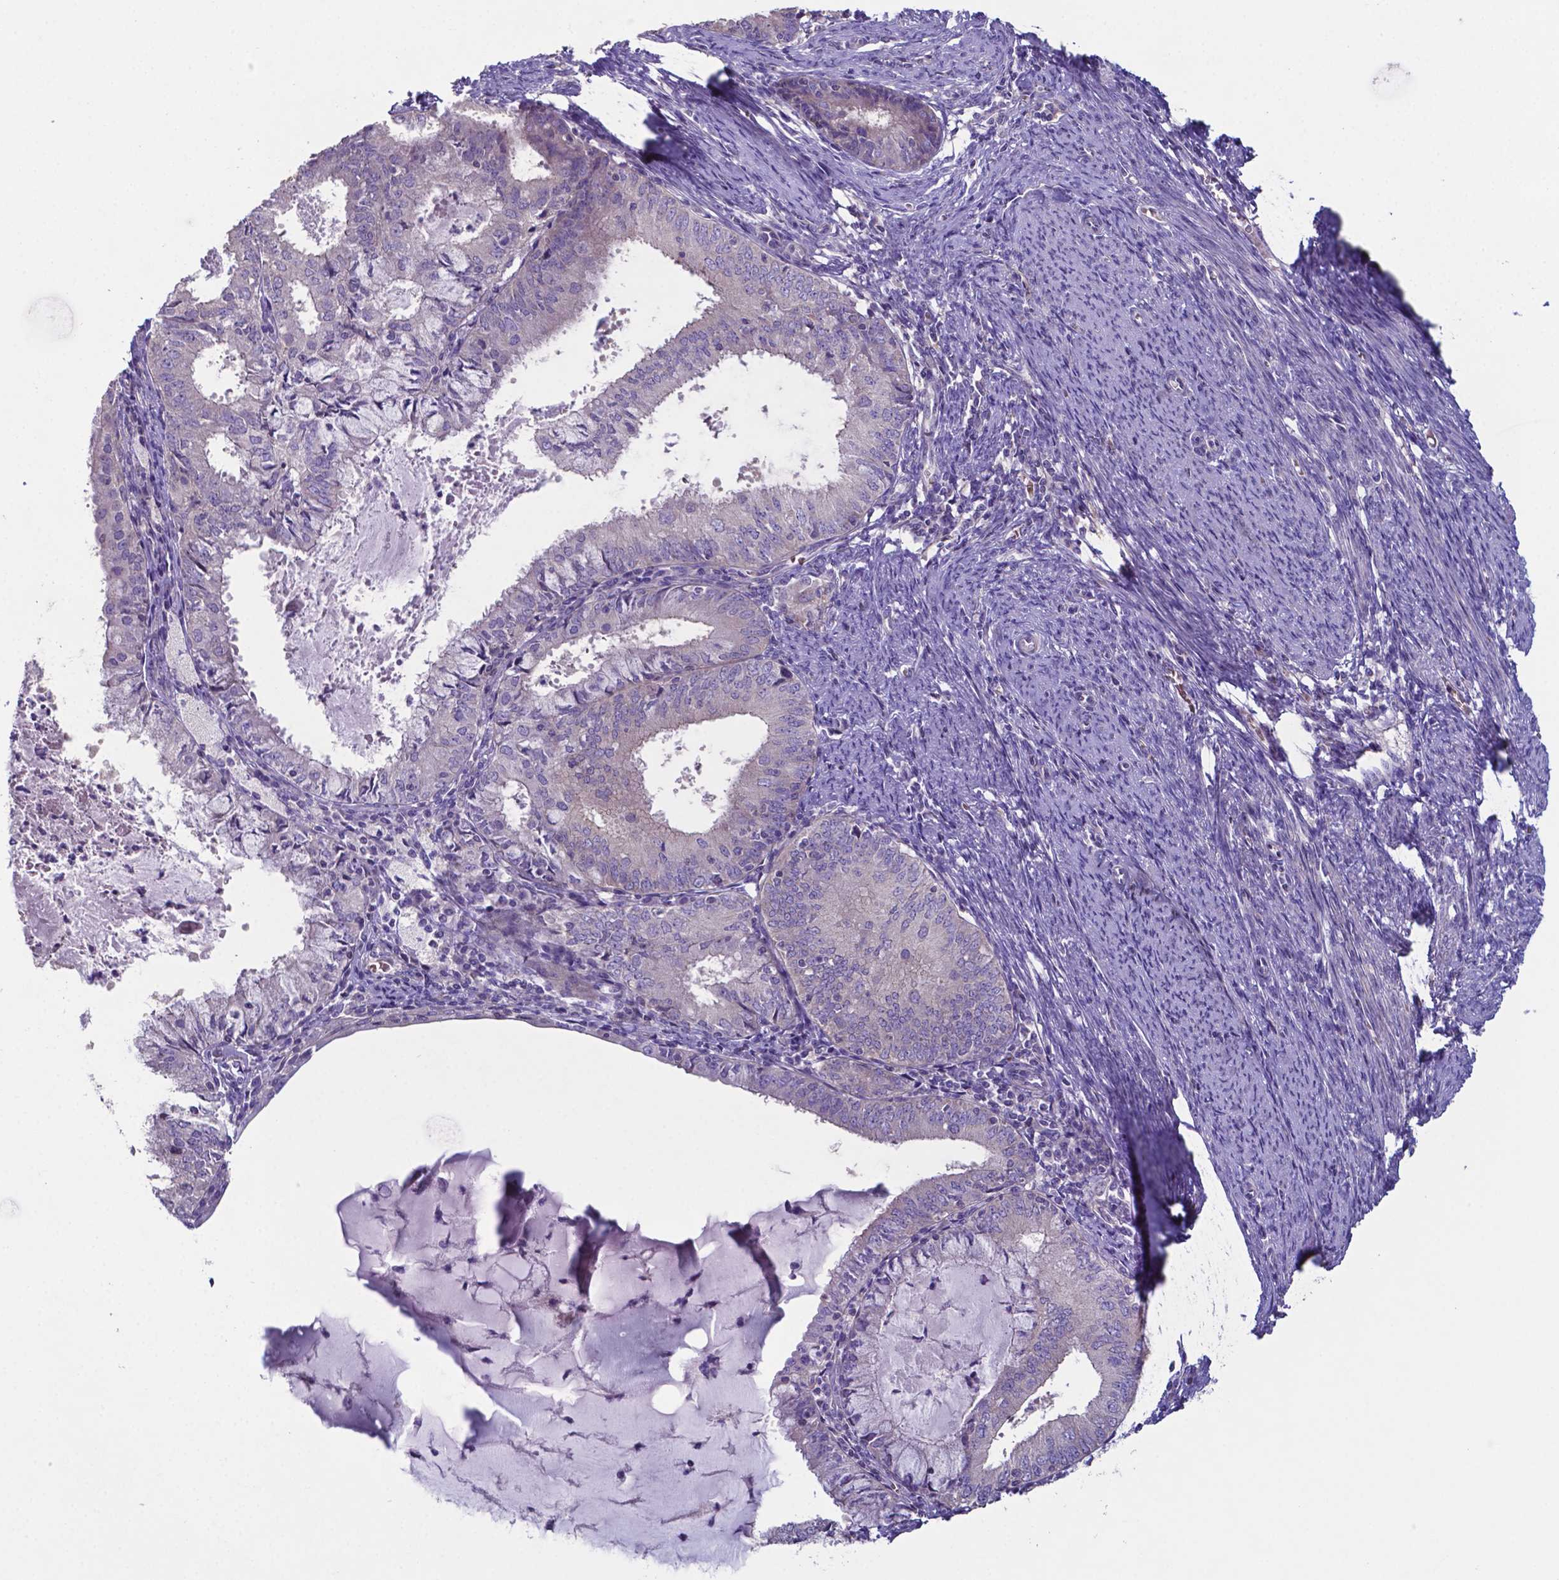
{"staining": {"intensity": "negative", "quantity": "none", "location": "none"}, "tissue": "endometrial cancer", "cell_type": "Tumor cells", "image_type": "cancer", "snomed": [{"axis": "morphology", "description": "Adenocarcinoma, NOS"}, {"axis": "topography", "description": "Endometrium"}], "caption": "This is an IHC micrograph of endometrial cancer. There is no expression in tumor cells.", "gene": "TYRO3", "patient": {"sex": "female", "age": 57}}